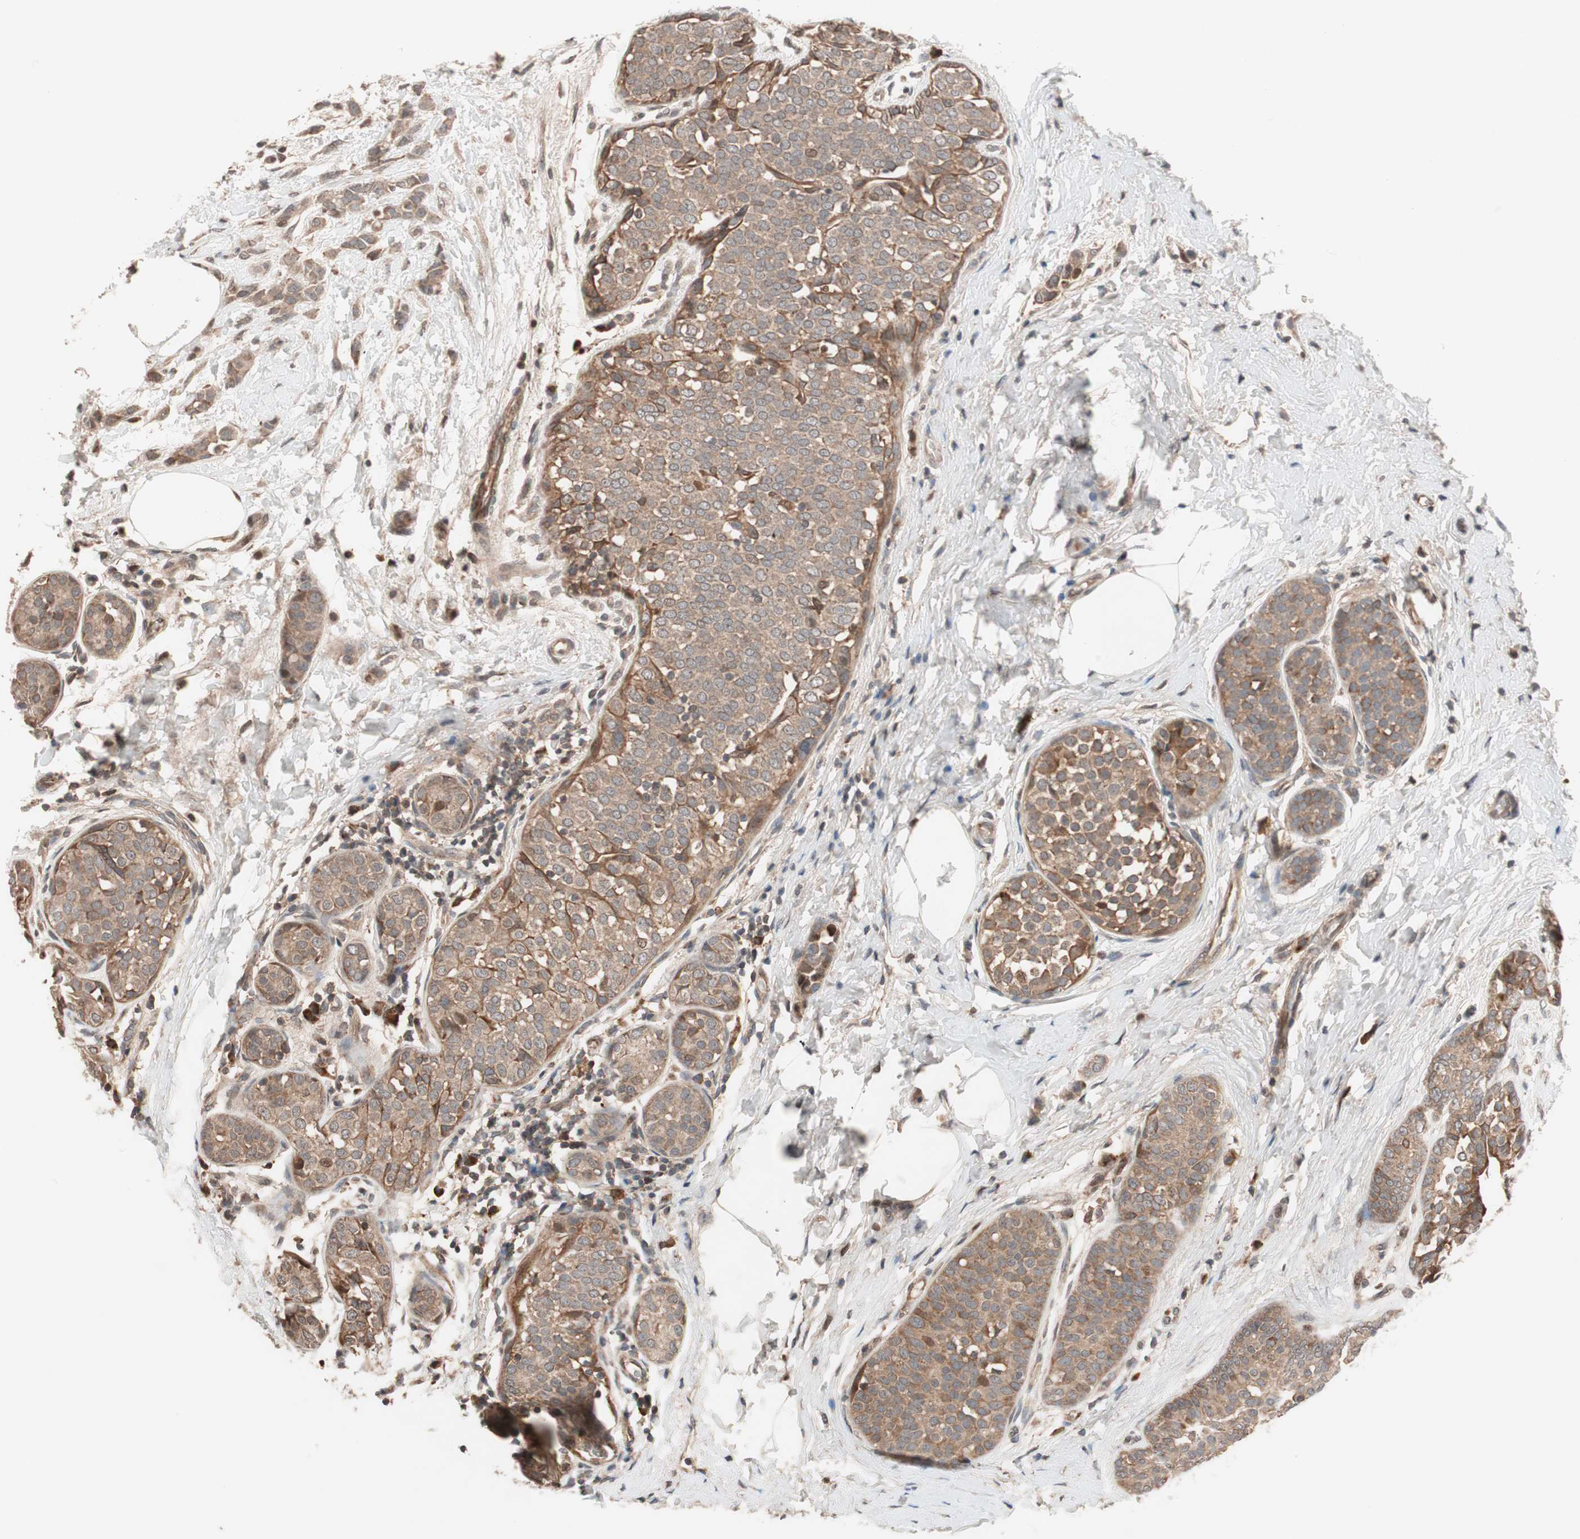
{"staining": {"intensity": "moderate", "quantity": ">75%", "location": "cytoplasmic/membranous"}, "tissue": "breast cancer", "cell_type": "Tumor cells", "image_type": "cancer", "snomed": [{"axis": "morphology", "description": "Lobular carcinoma, in situ"}, {"axis": "morphology", "description": "Lobular carcinoma"}, {"axis": "topography", "description": "Breast"}], "caption": "Immunohistochemistry micrograph of neoplastic tissue: breast cancer stained using immunohistochemistry shows medium levels of moderate protein expression localized specifically in the cytoplasmic/membranous of tumor cells, appearing as a cytoplasmic/membranous brown color.", "gene": "NF2", "patient": {"sex": "female", "age": 41}}